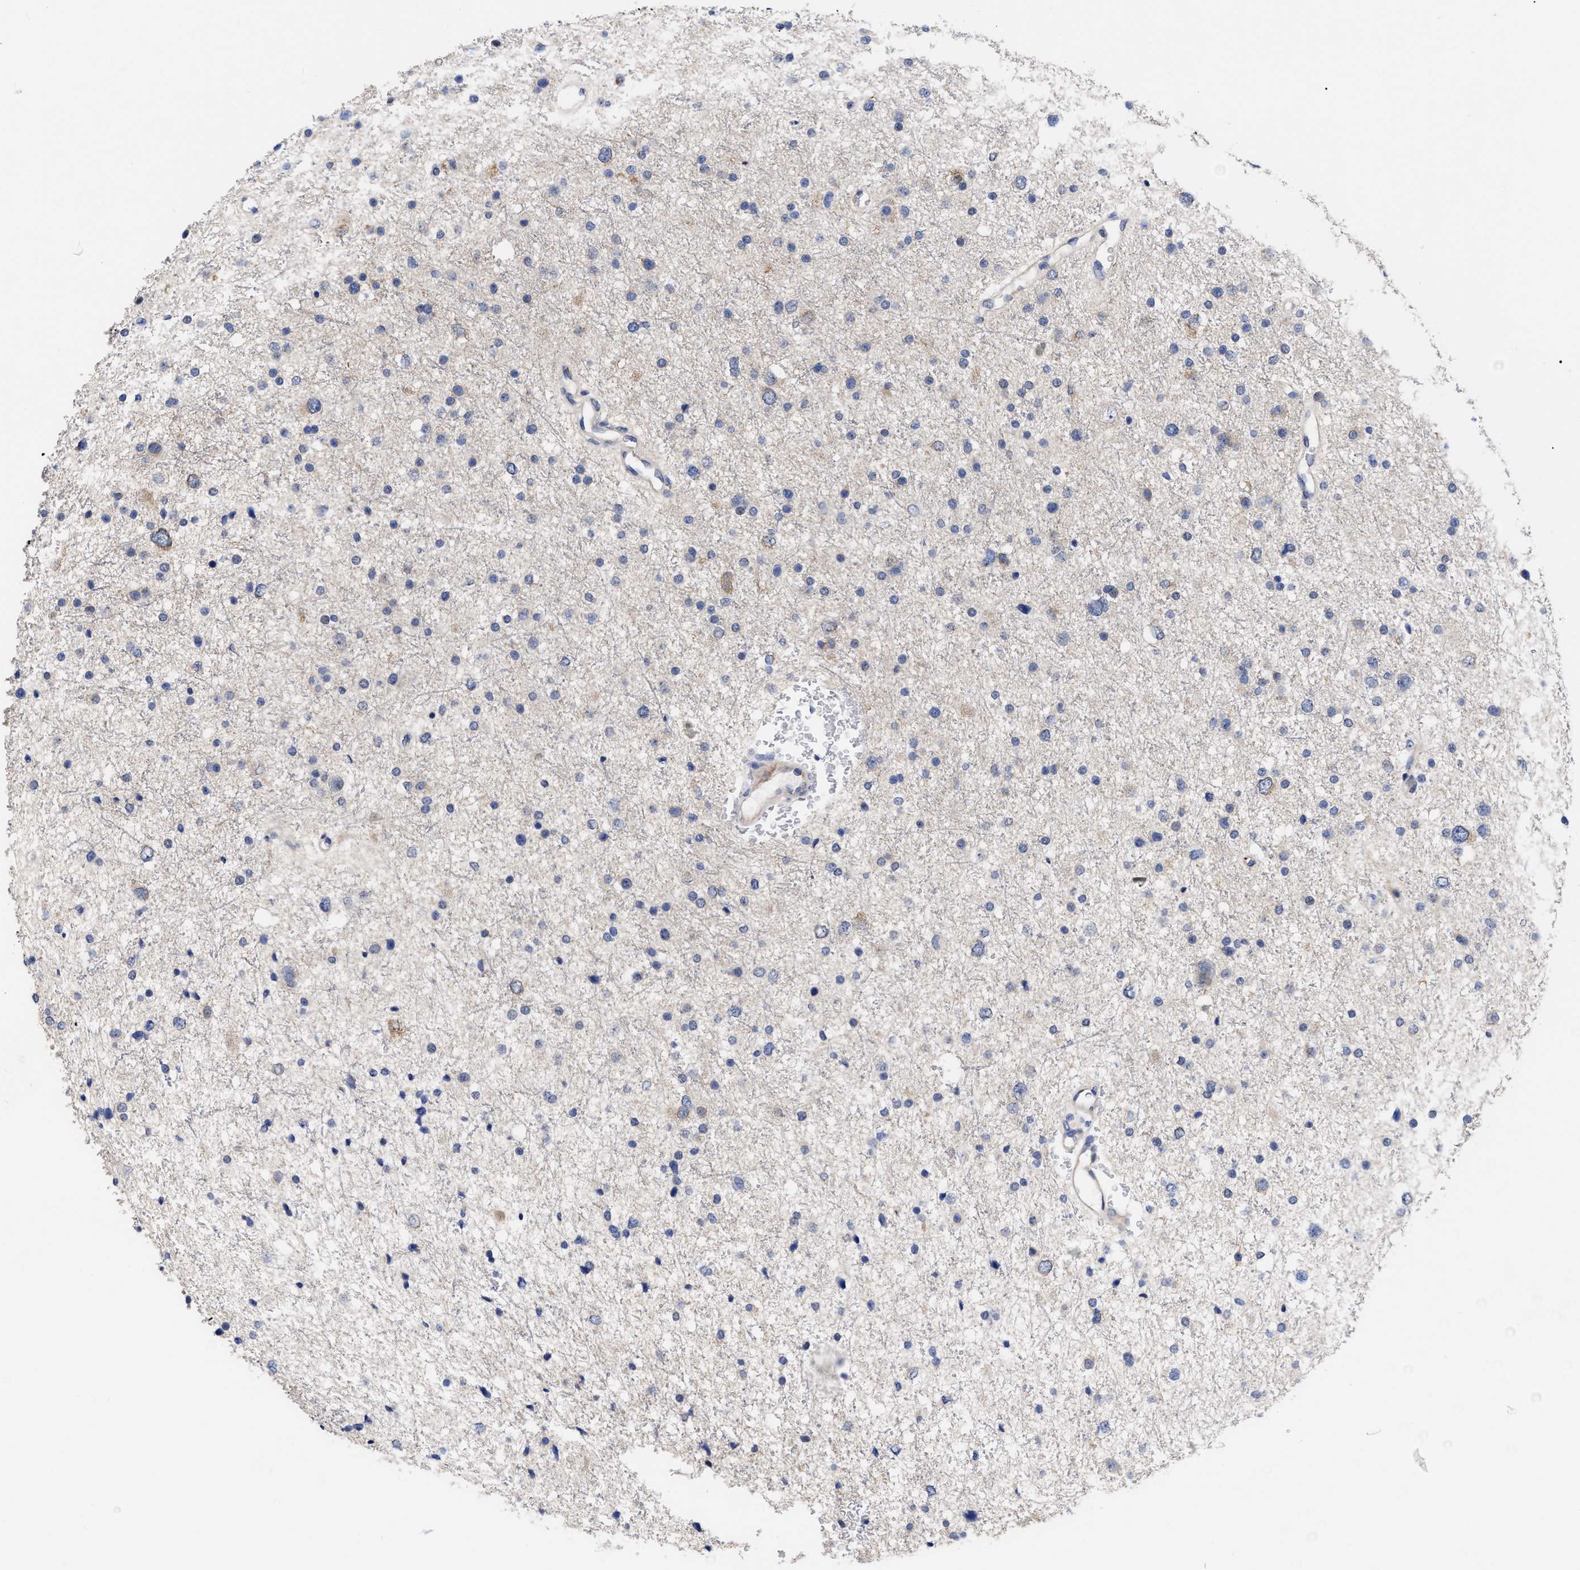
{"staining": {"intensity": "negative", "quantity": "none", "location": "none"}, "tissue": "glioma", "cell_type": "Tumor cells", "image_type": "cancer", "snomed": [{"axis": "morphology", "description": "Glioma, malignant, Low grade"}, {"axis": "topography", "description": "Brain"}], "caption": "High power microscopy photomicrograph of an immunohistochemistry histopathology image of glioma, revealing no significant expression in tumor cells. (DAB (3,3'-diaminobenzidine) immunohistochemistry (IHC) with hematoxylin counter stain).", "gene": "CCN5", "patient": {"sex": "female", "age": 37}}